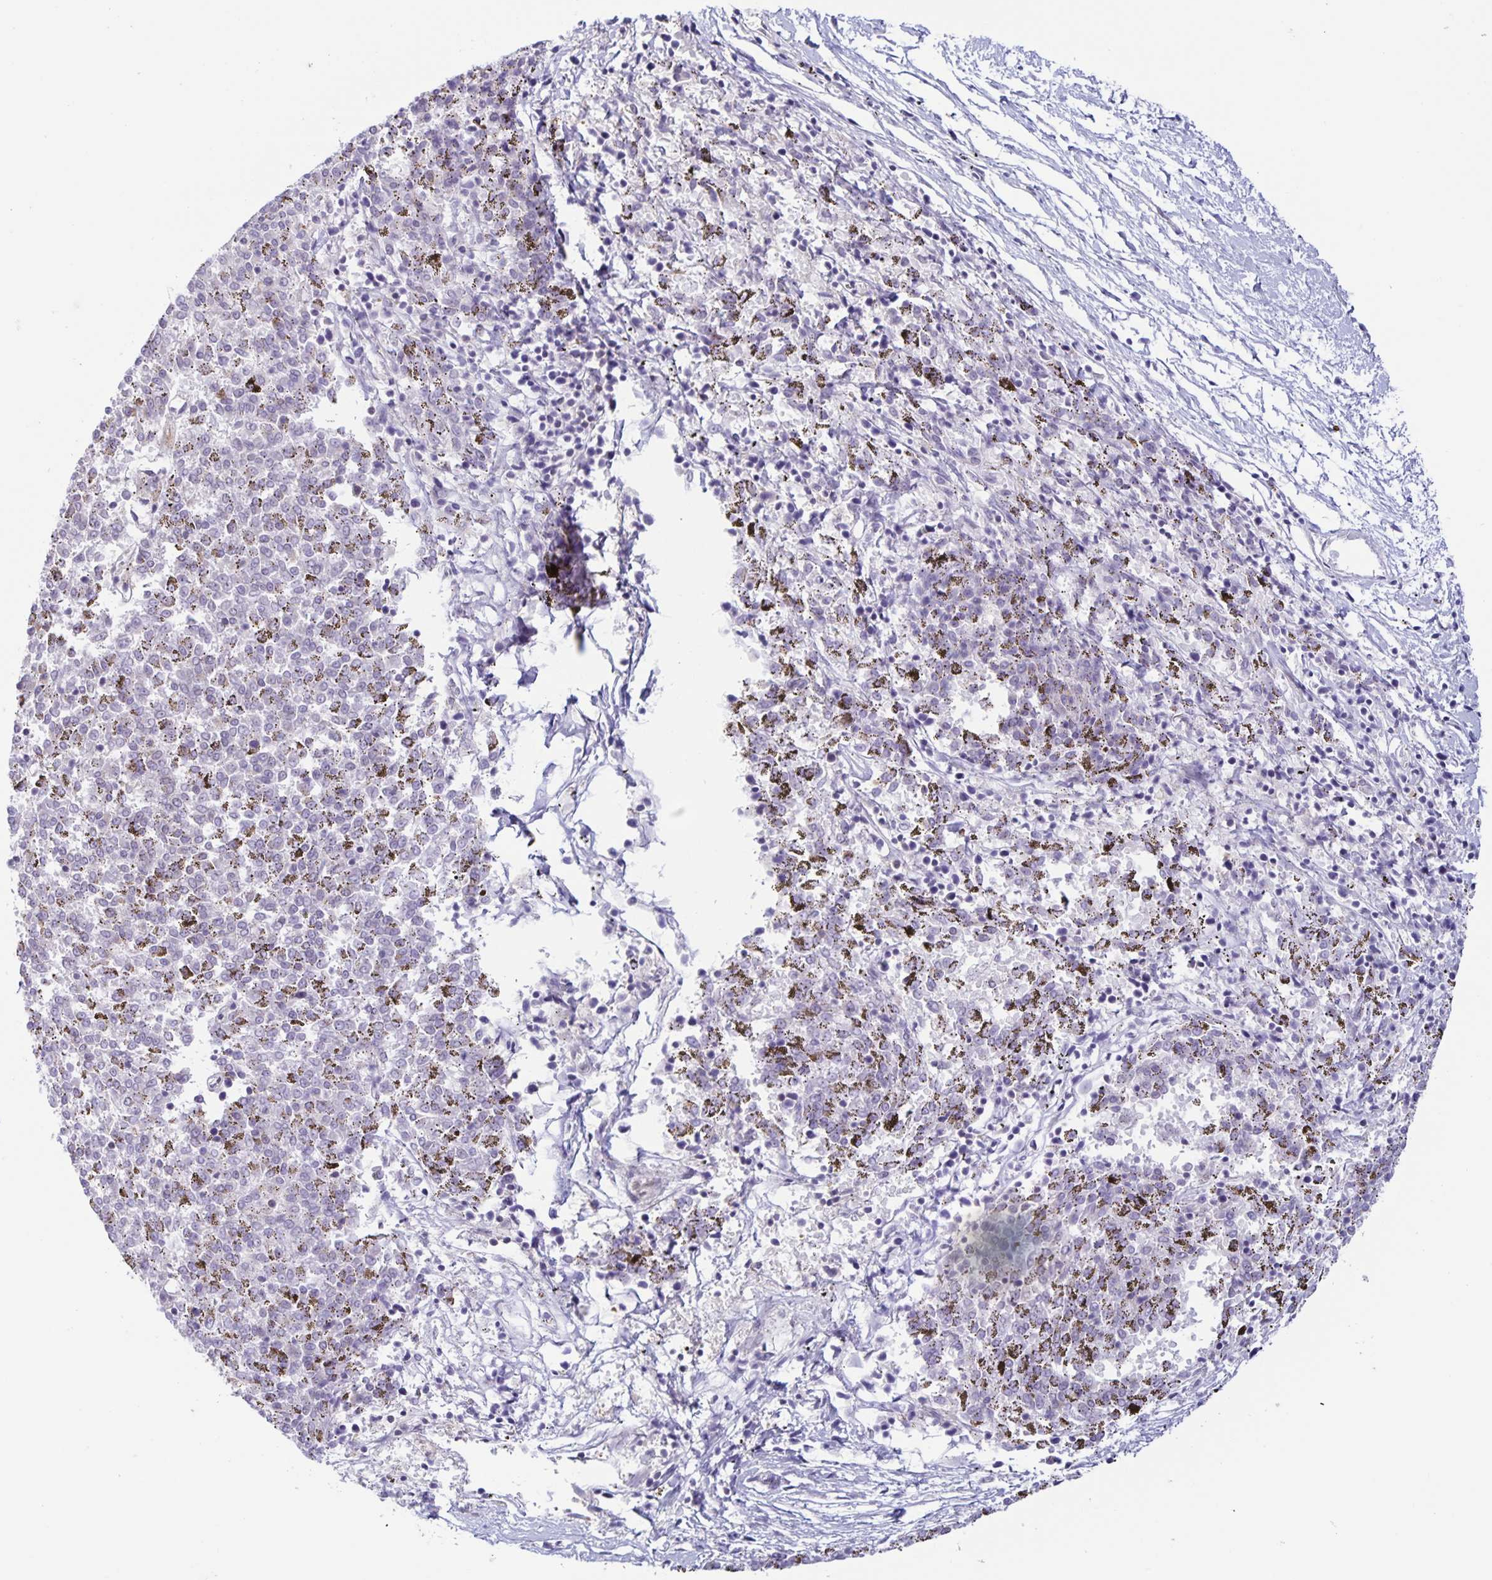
{"staining": {"intensity": "negative", "quantity": "none", "location": "none"}, "tissue": "melanoma", "cell_type": "Tumor cells", "image_type": "cancer", "snomed": [{"axis": "morphology", "description": "Malignant melanoma, NOS"}, {"axis": "topography", "description": "Skin"}], "caption": "High power microscopy micrograph of an immunohistochemistry (IHC) micrograph of malignant melanoma, revealing no significant expression in tumor cells.", "gene": "SYNE2", "patient": {"sex": "female", "age": 72}}